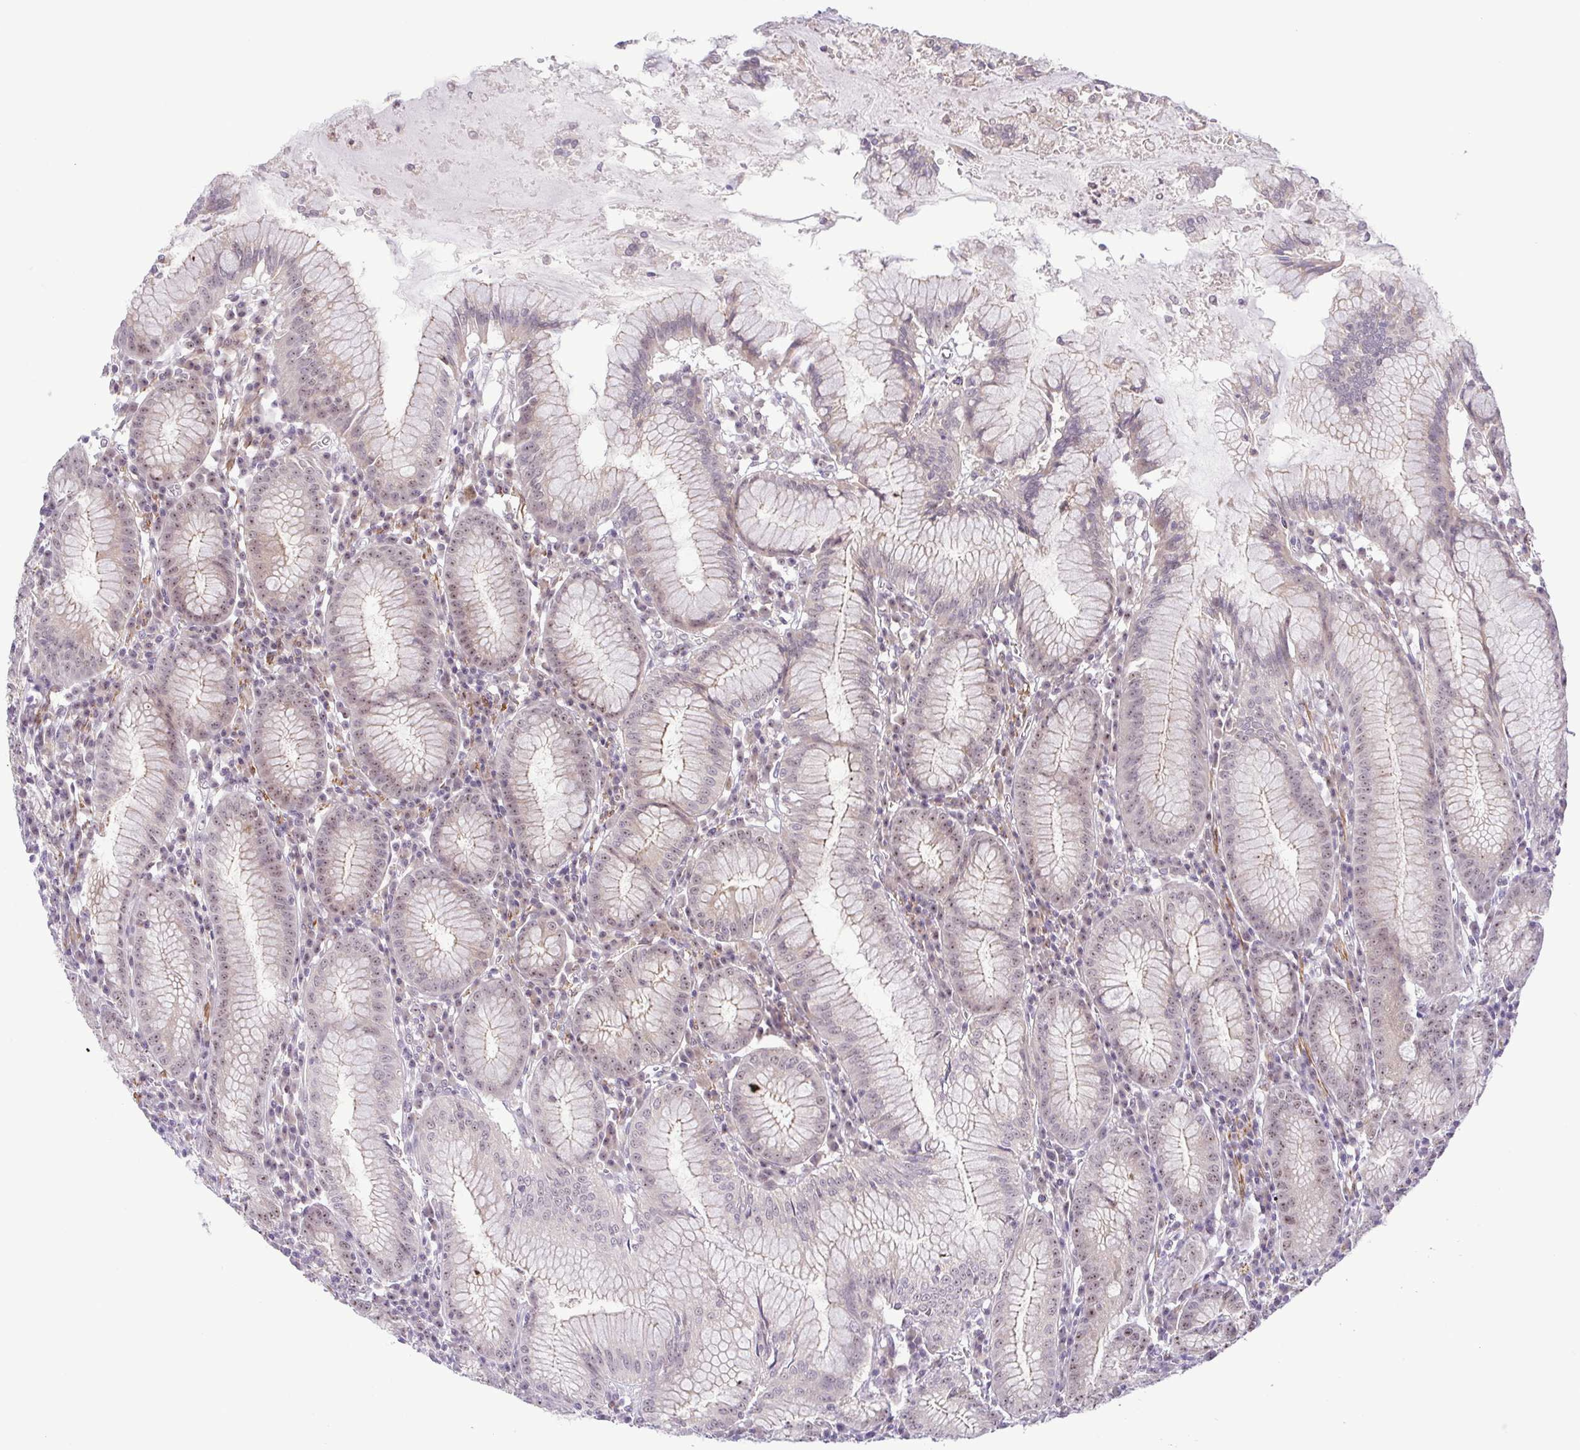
{"staining": {"intensity": "moderate", "quantity": "25%-75%", "location": "cytoplasmic/membranous,nuclear"}, "tissue": "stomach", "cell_type": "Glandular cells", "image_type": "normal", "snomed": [{"axis": "morphology", "description": "Normal tissue, NOS"}, {"axis": "topography", "description": "Stomach"}], "caption": "Immunohistochemistry of benign stomach exhibits medium levels of moderate cytoplasmic/membranous,nuclear positivity in approximately 25%-75% of glandular cells.", "gene": "RSL24D1", "patient": {"sex": "male", "age": 55}}